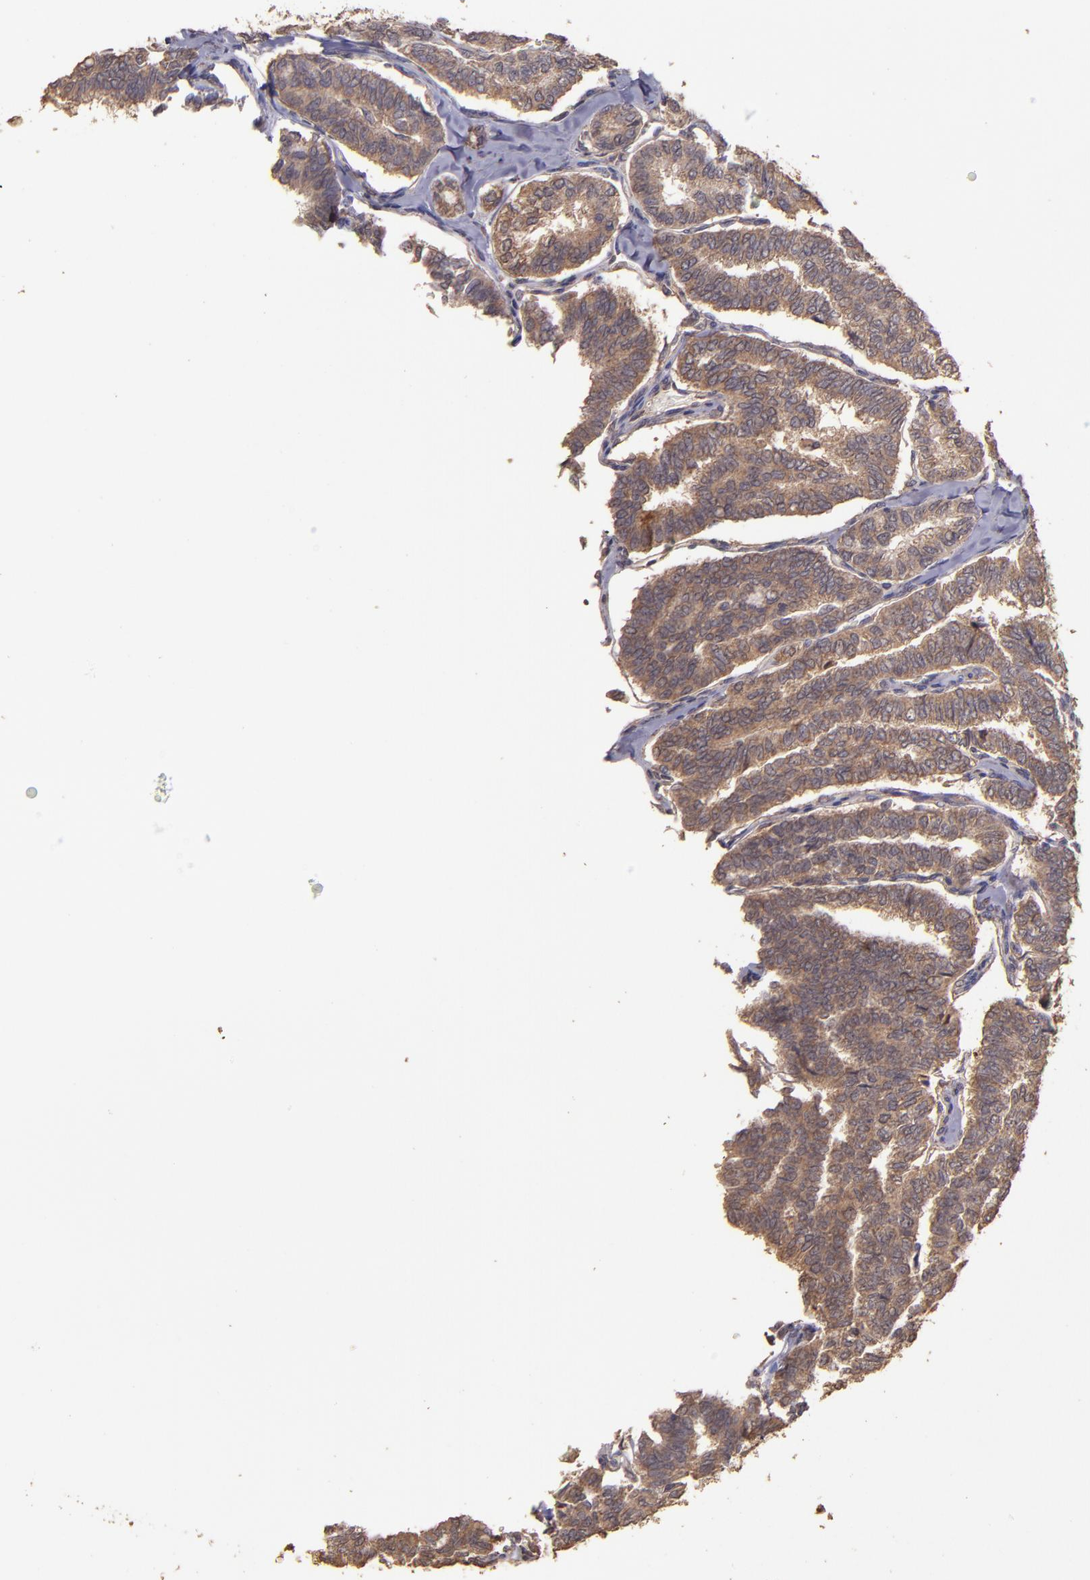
{"staining": {"intensity": "moderate", "quantity": ">75%", "location": "cytoplasmic/membranous"}, "tissue": "thyroid cancer", "cell_type": "Tumor cells", "image_type": "cancer", "snomed": [{"axis": "morphology", "description": "Papillary adenocarcinoma, NOS"}, {"axis": "topography", "description": "Thyroid gland"}], "caption": "Thyroid cancer tissue exhibits moderate cytoplasmic/membranous expression in approximately >75% of tumor cells", "gene": "HECTD1", "patient": {"sex": "female", "age": 35}}